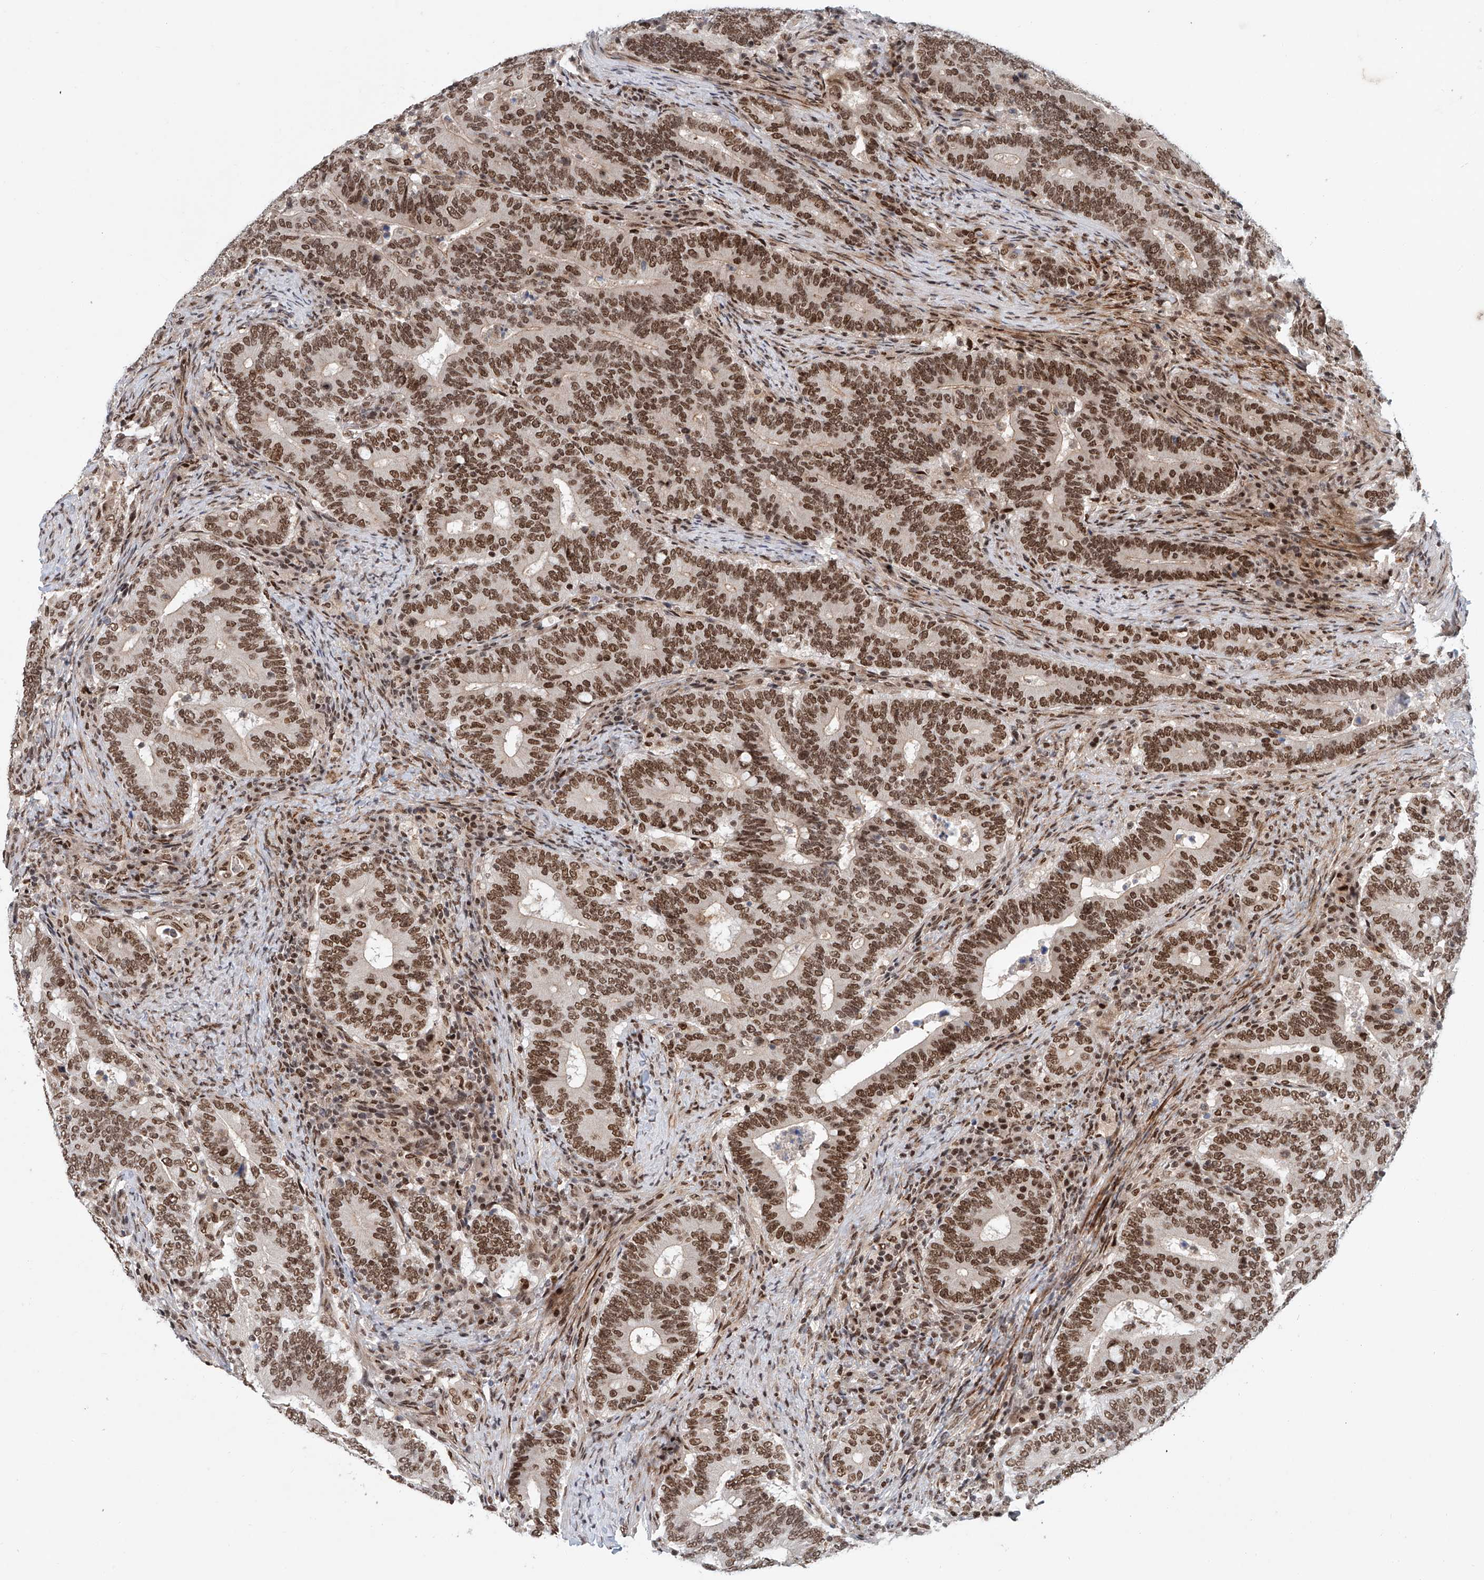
{"staining": {"intensity": "strong", "quantity": ">75%", "location": "nuclear"}, "tissue": "colorectal cancer", "cell_type": "Tumor cells", "image_type": "cancer", "snomed": [{"axis": "morphology", "description": "Adenocarcinoma, NOS"}, {"axis": "topography", "description": "Colon"}], "caption": "A high amount of strong nuclear positivity is identified in about >75% of tumor cells in colorectal adenocarcinoma tissue. The protein of interest is shown in brown color, while the nuclei are stained blue.", "gene": "ZNF470", "patient": {"sex": "female", "age": 66}}